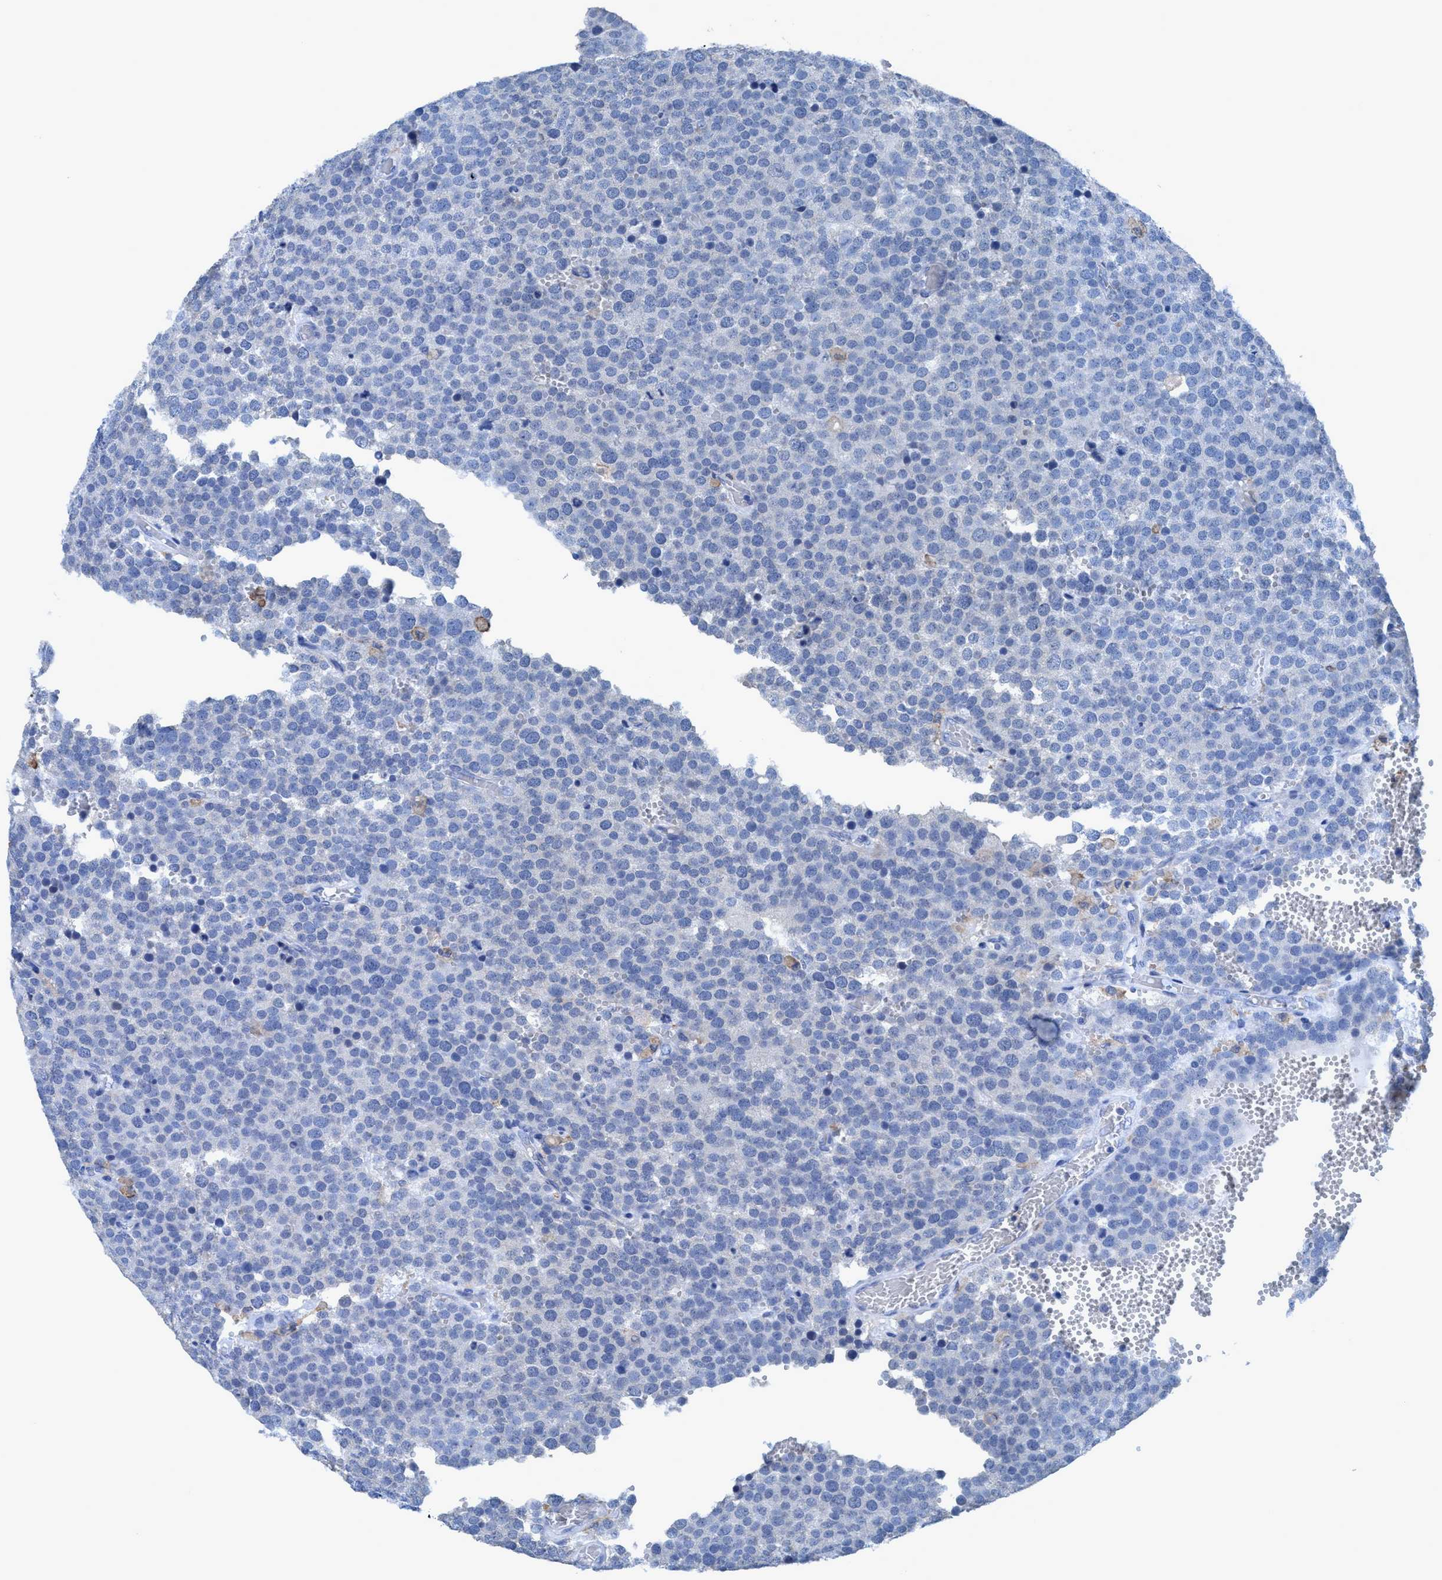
{"staining": {"intensity": "negative", "quantity": "none", "location": "none"}, "tissue": "testis cancer", "cell_type": "Tumor cells", "image_type": "cancer", "snomed": [{"axis": "morphology", "description": "Normal tissue, NOS"}, {"axis": "morphology", "description": "Seminoma, NOS"}, {"axis": "topography", "description": "Testis"}], "caption": "The photomicrograph demonstrates no staining of tumor cells in testis cancer.", "gene": "DNAI1", "patient": {"sex": "male", "age": 71}}